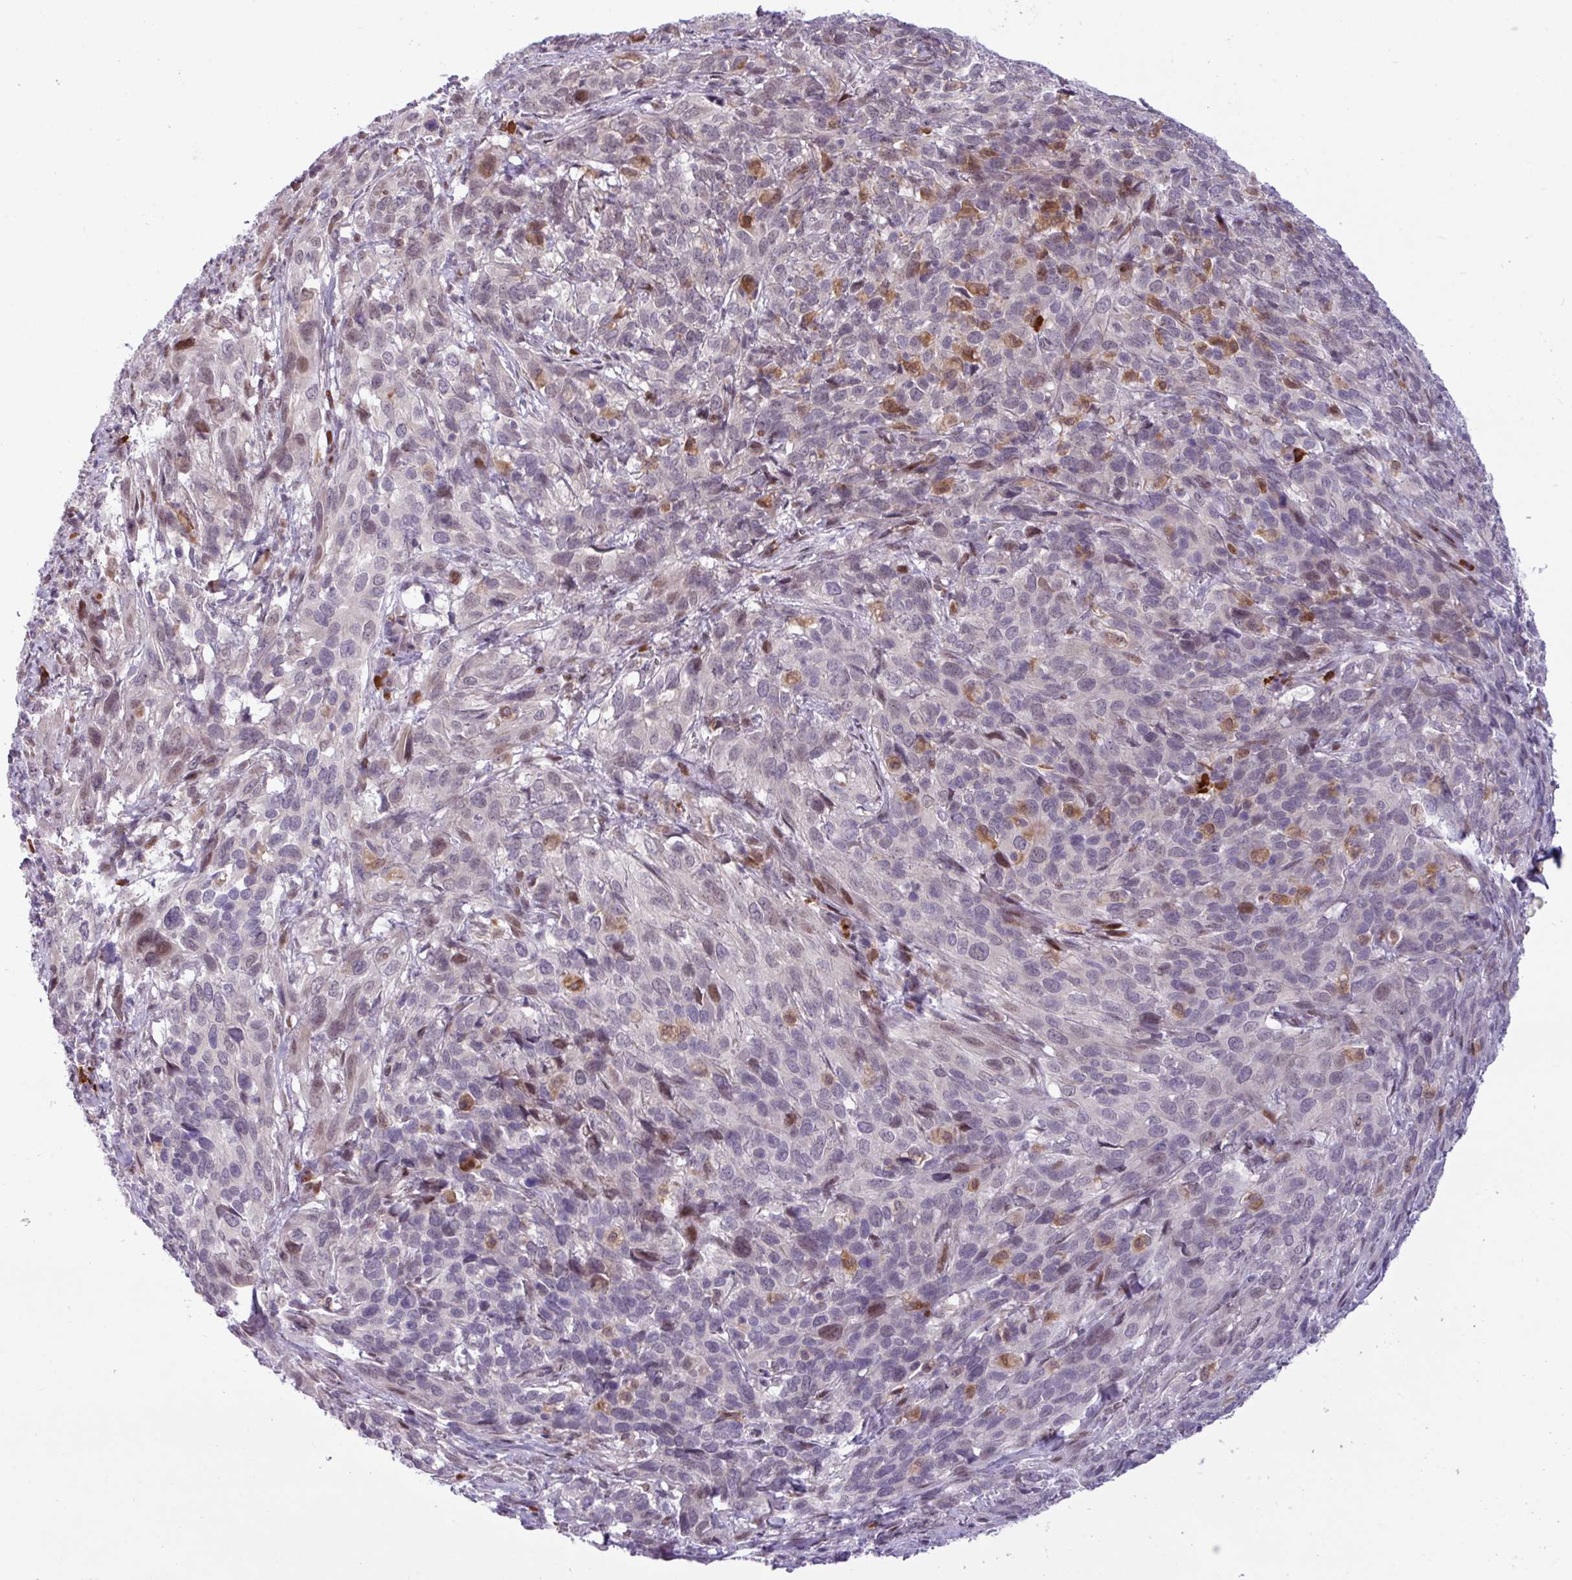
{"staining": {"intensity": "negative", "quantity": "none", "location": "none"}, "tissue": "cervical cancer", "cell_type": "Tumor cells", "image_type": "cancer", "snomed": [{"axis": "morphology", "description": "Squamous cell carcinoma, NOS"}, {"axis": "topography", "description": "Cervix"}], "caption": "A high-resolution image shows immunohistochemistry staining of cervical cancer, which reveals no significant staining in tumor cells.", "gene": "SLC66A2", "patient": {"sex": "female", "age": 51}}